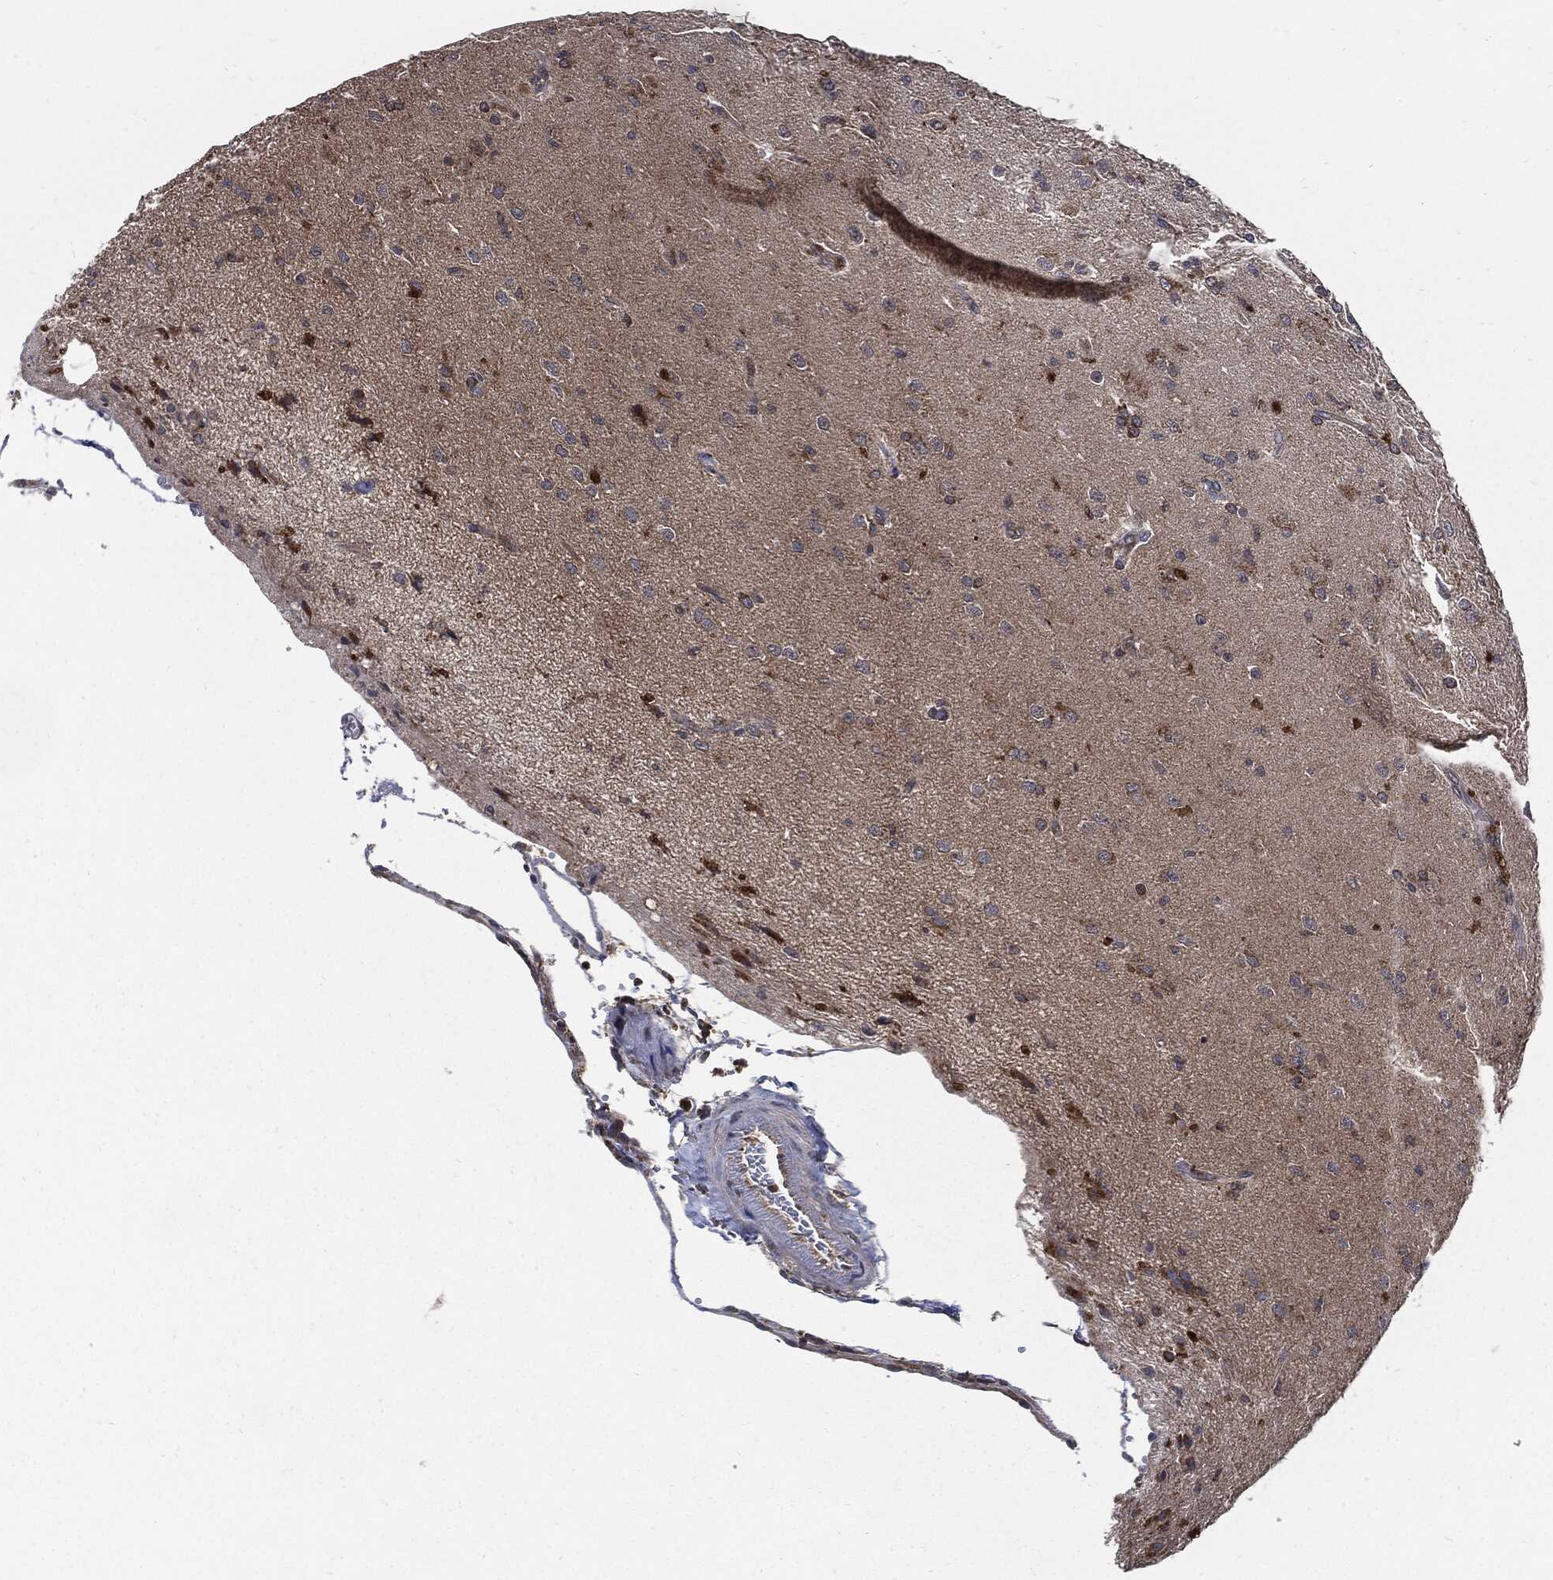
{"staining": {"intensity": "moderate", "quantity": "<25%", "location": "cytoplasmic/membranous"}, "tissue": "glioma", "cell_type": "Tumor cells", "image_type": "cancer", "snomed": [{"axis": "morphology", "description": "Glioma, malignant, High grade"}, {"axis": "topography", "description": "Brain"}], "caption": "Immunohistochemical staining of human glioma reveals low levels of moderate cytoplasmic/membranous protein expression in approximately <25% of tumor cells.", "gene": "SLC31A2", "patient": {"sex": "male", "age": 56}}